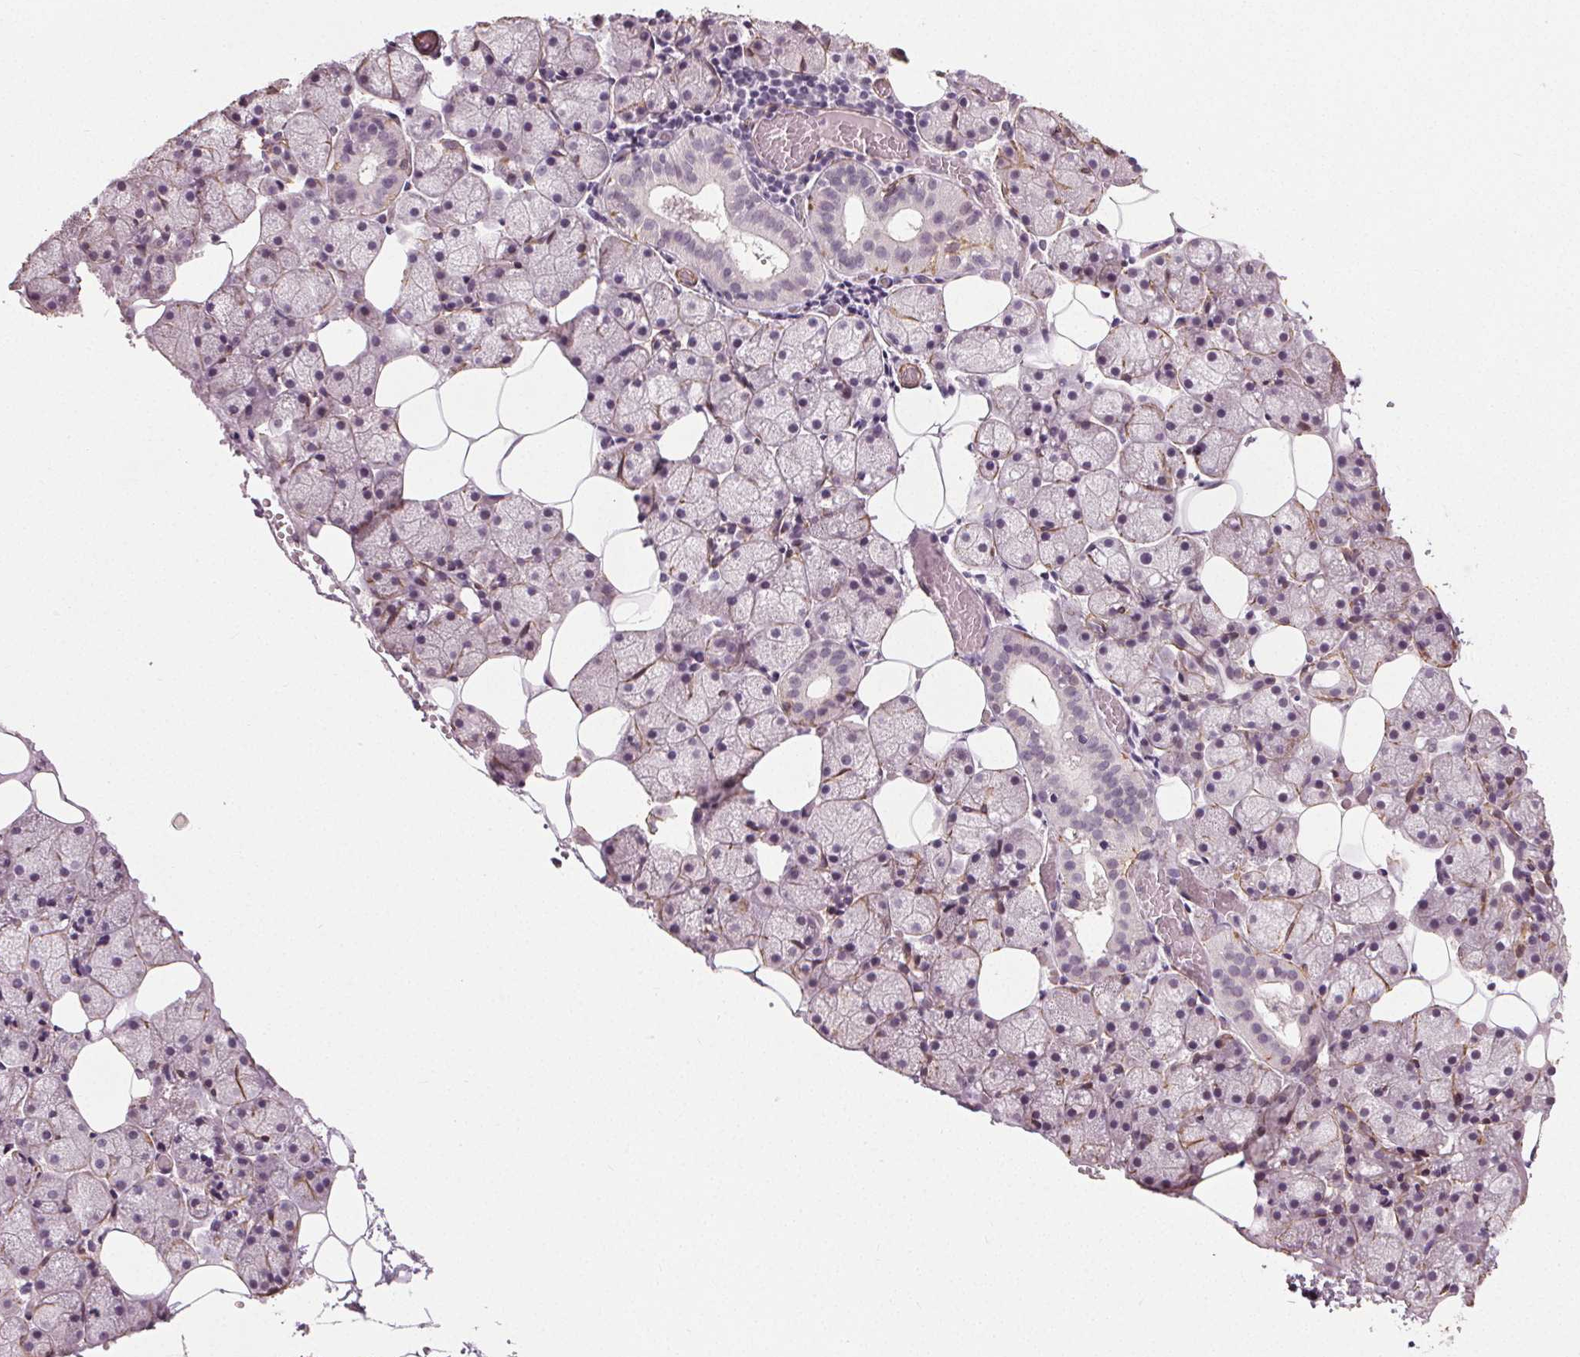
{"staining": {"intensity": "negative", "quantity": "none", "location": "none"}, "tissue": "salivary gland", "cell_type": "Glandular cells", "image_type": "normal", "snomed": [{"axis": "morphology", "description": "Normal tissue, NOS"}, {"axis": "topography", "description": "Salivary gland"}], "caption": "Immunohistochemistry (IHC) of unremarkable salivary gland demonstrates no expression in glandular cells.", "gene": "PKP1", "patient": {"sex": "male", "age": 38}}